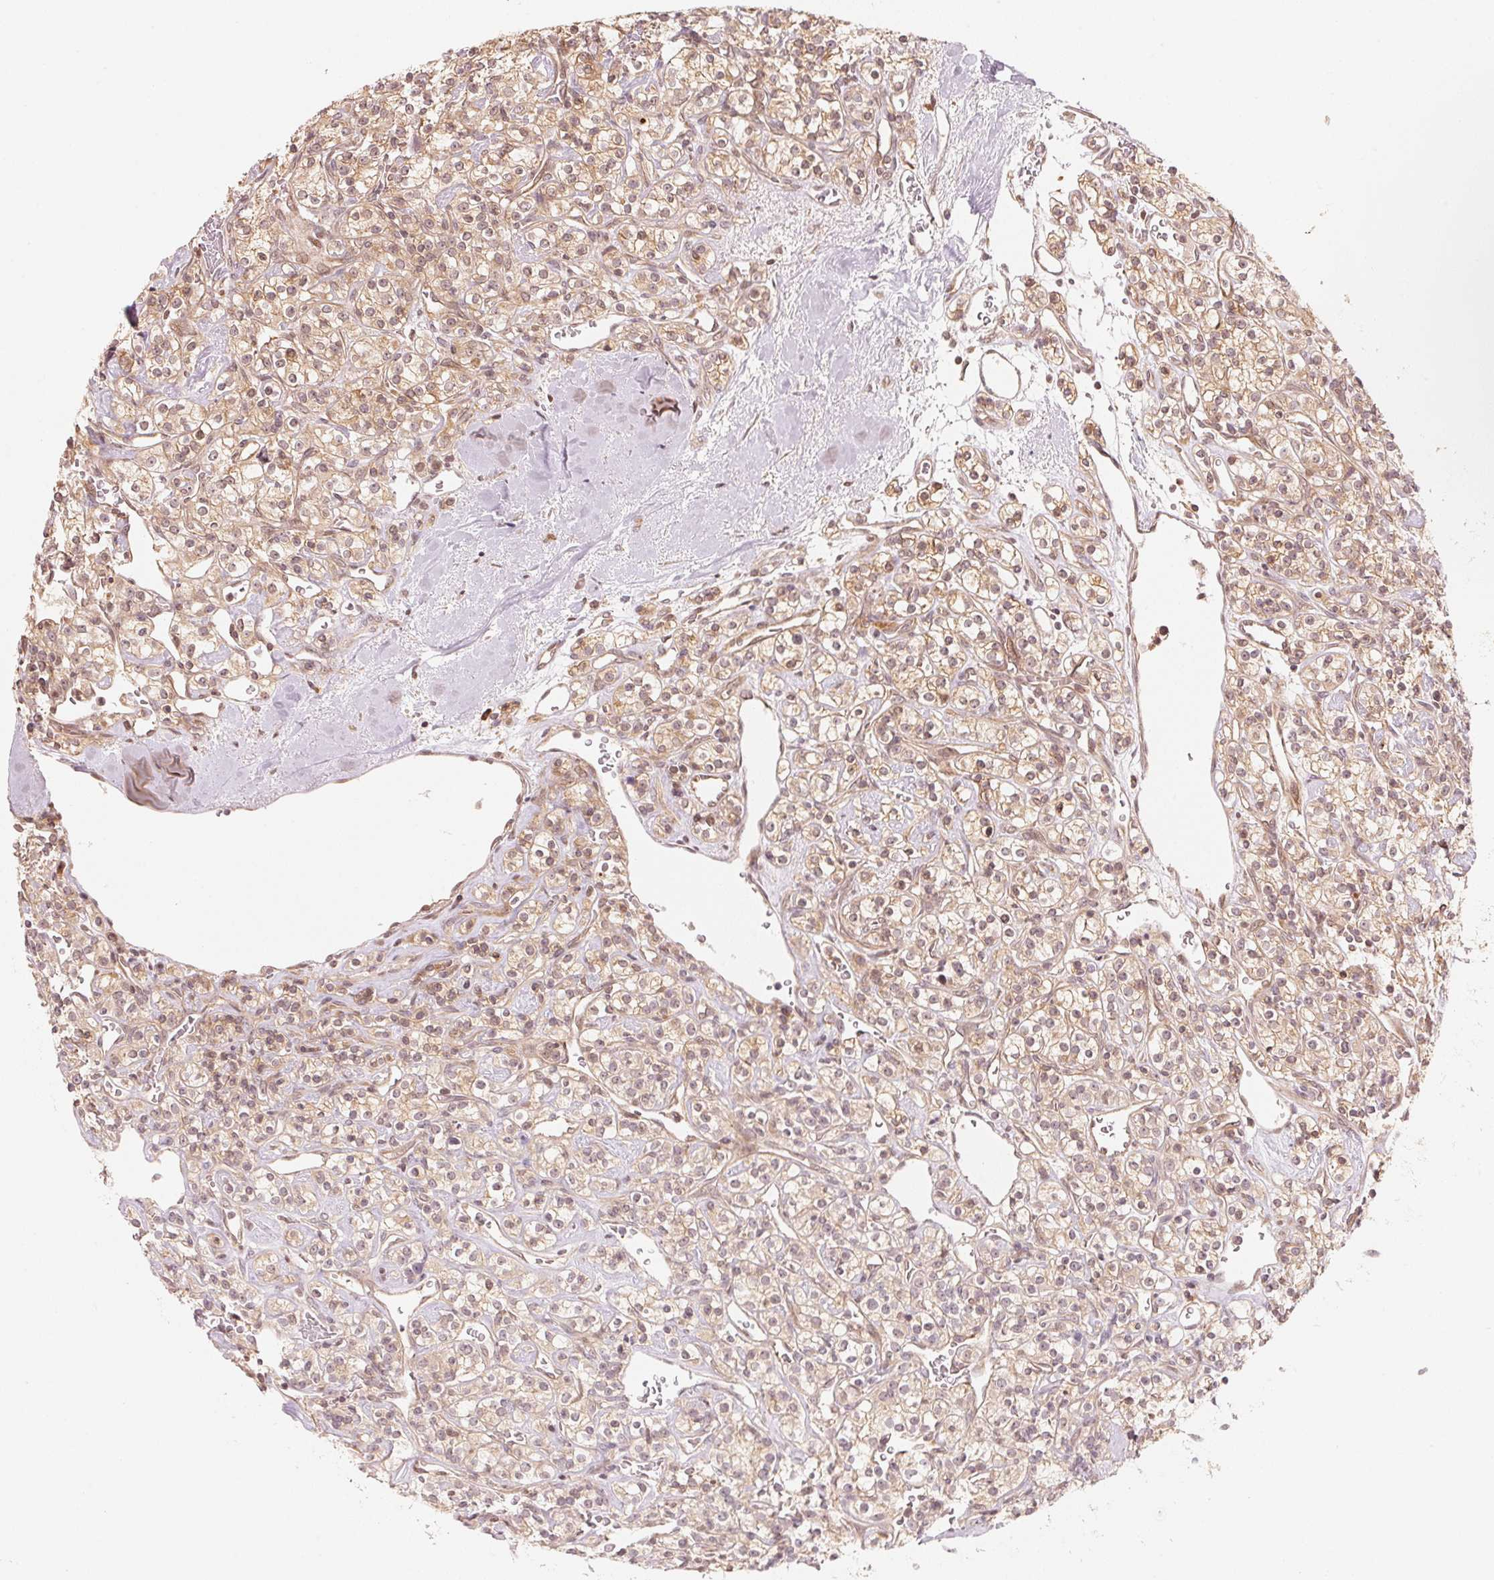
{"staining": {"intensity": "weak", "quantity": ">75%", "location": "cytoplasmic/membranous"}, "tissue": "renal cancer", "cell_type": "Tumor cells", "image_type": "cancer", "snomed": [{"axis": "morphology", "description": "Adenocarcinoma, NOS"}, {"axis": "topography", "description": "Kidney"}], "caption": "Human renal cancer (adenocarcinoma) stained with a protein marker displays weak staining in tumor cells.", "gene": "PRKN", "patient": {"sex": "male", "age": 77}}